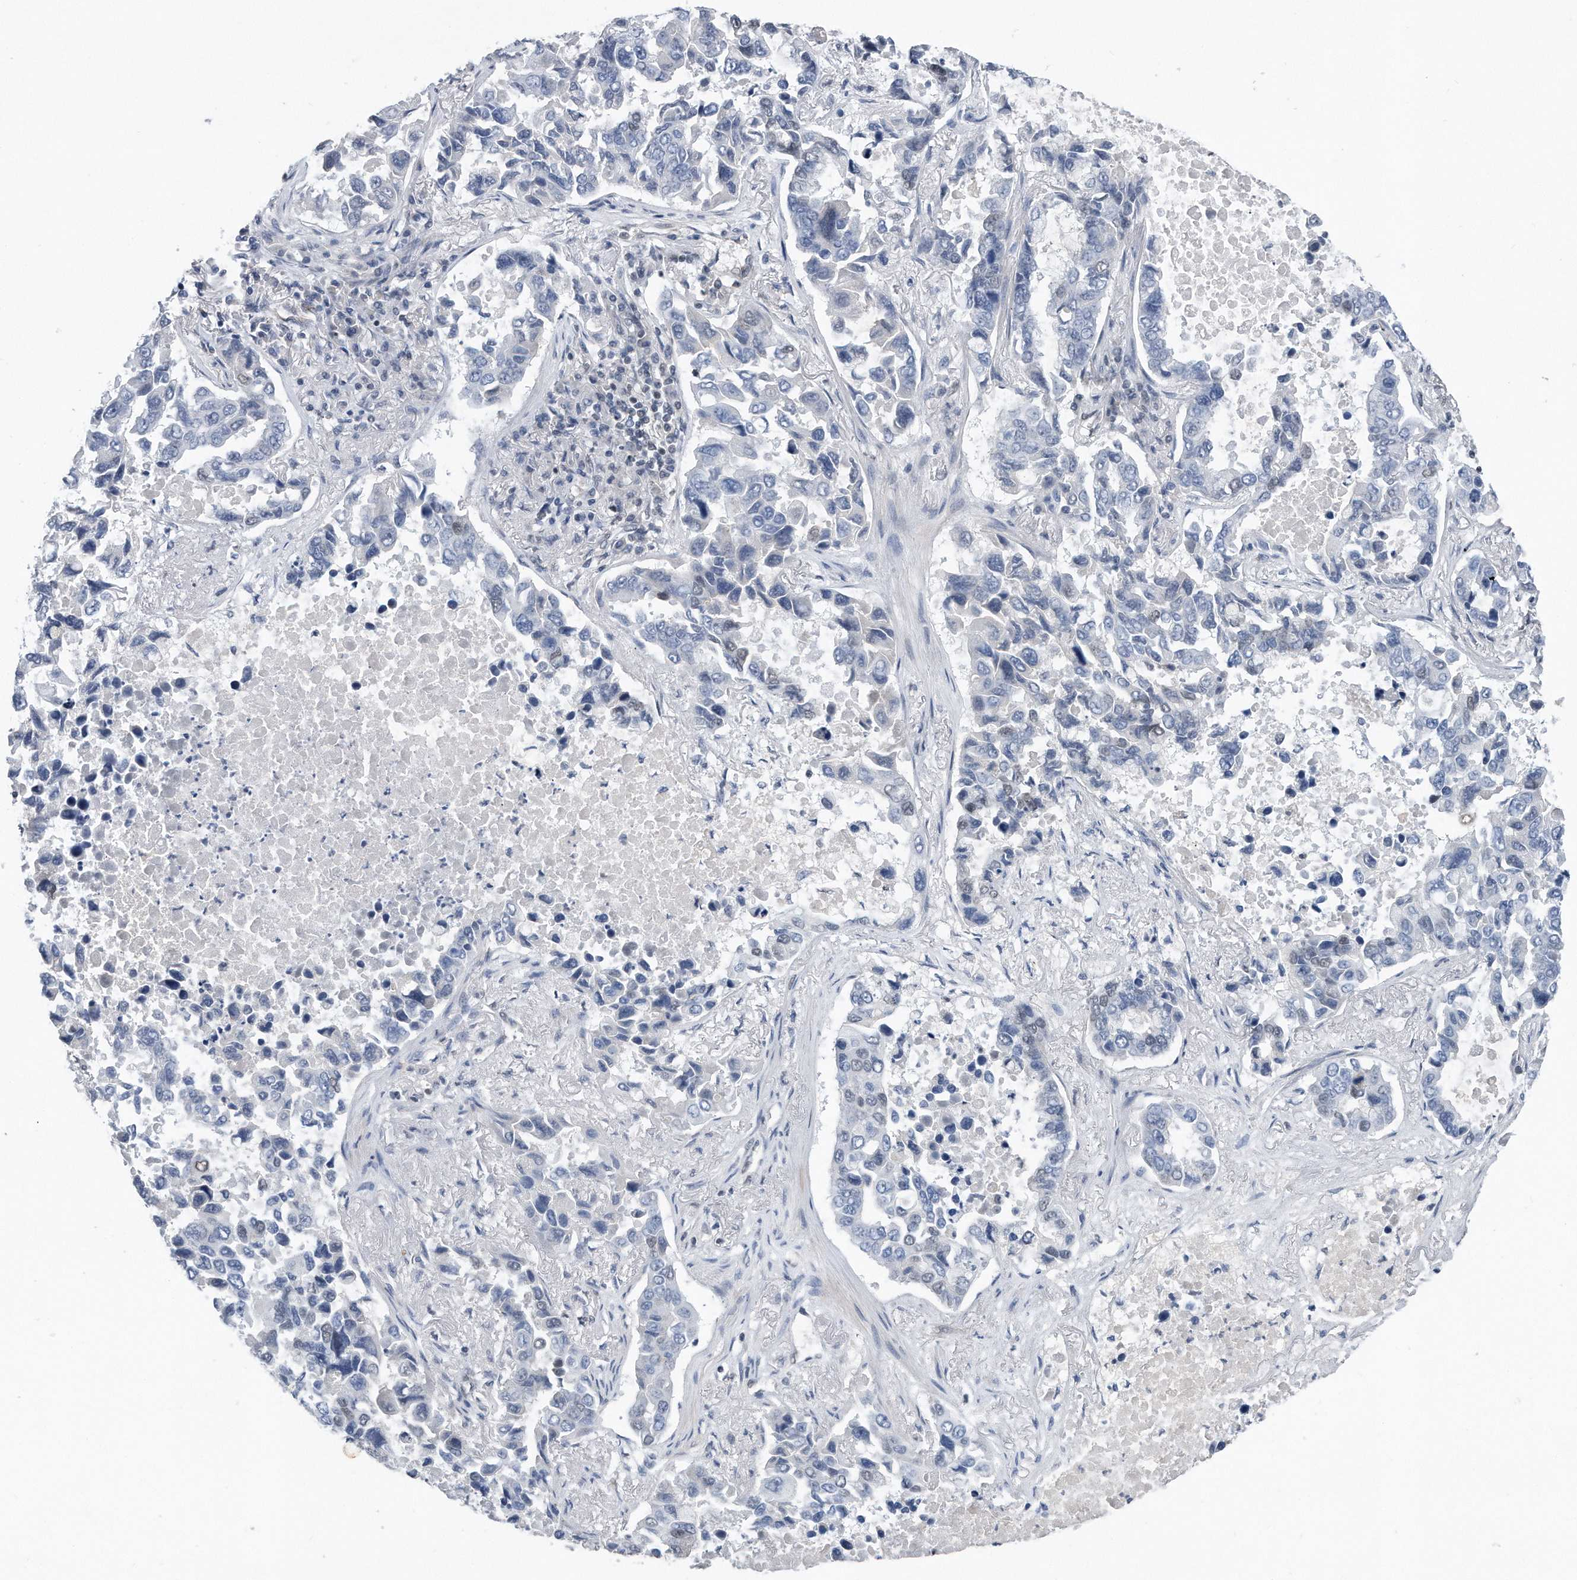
{"staining": {"intensity": "negative", "quantity": "none", "location": "none"}, "tissue": "lung cancer", "cell_type": "Tumor cells", "image_type": "cancer", "snomed": [{"axis": "morphology", "description": "Adenocarcinoma, NOS"}, {"axis": "topography", "description": "Lung"}], "caption": "Lung cancer (adenocarcinoma) was stained to show a protein in brown. There is no significant positivity in tumor cells. Brightfield microscopy of immunohistochemistry stained with DAB (3,3'-diaminobenzidine) (brown) and hematoxylin (blue), captured at high magnification.", "gene": "TP53INP1", "patient": {"sex": "male", "age": 64}}